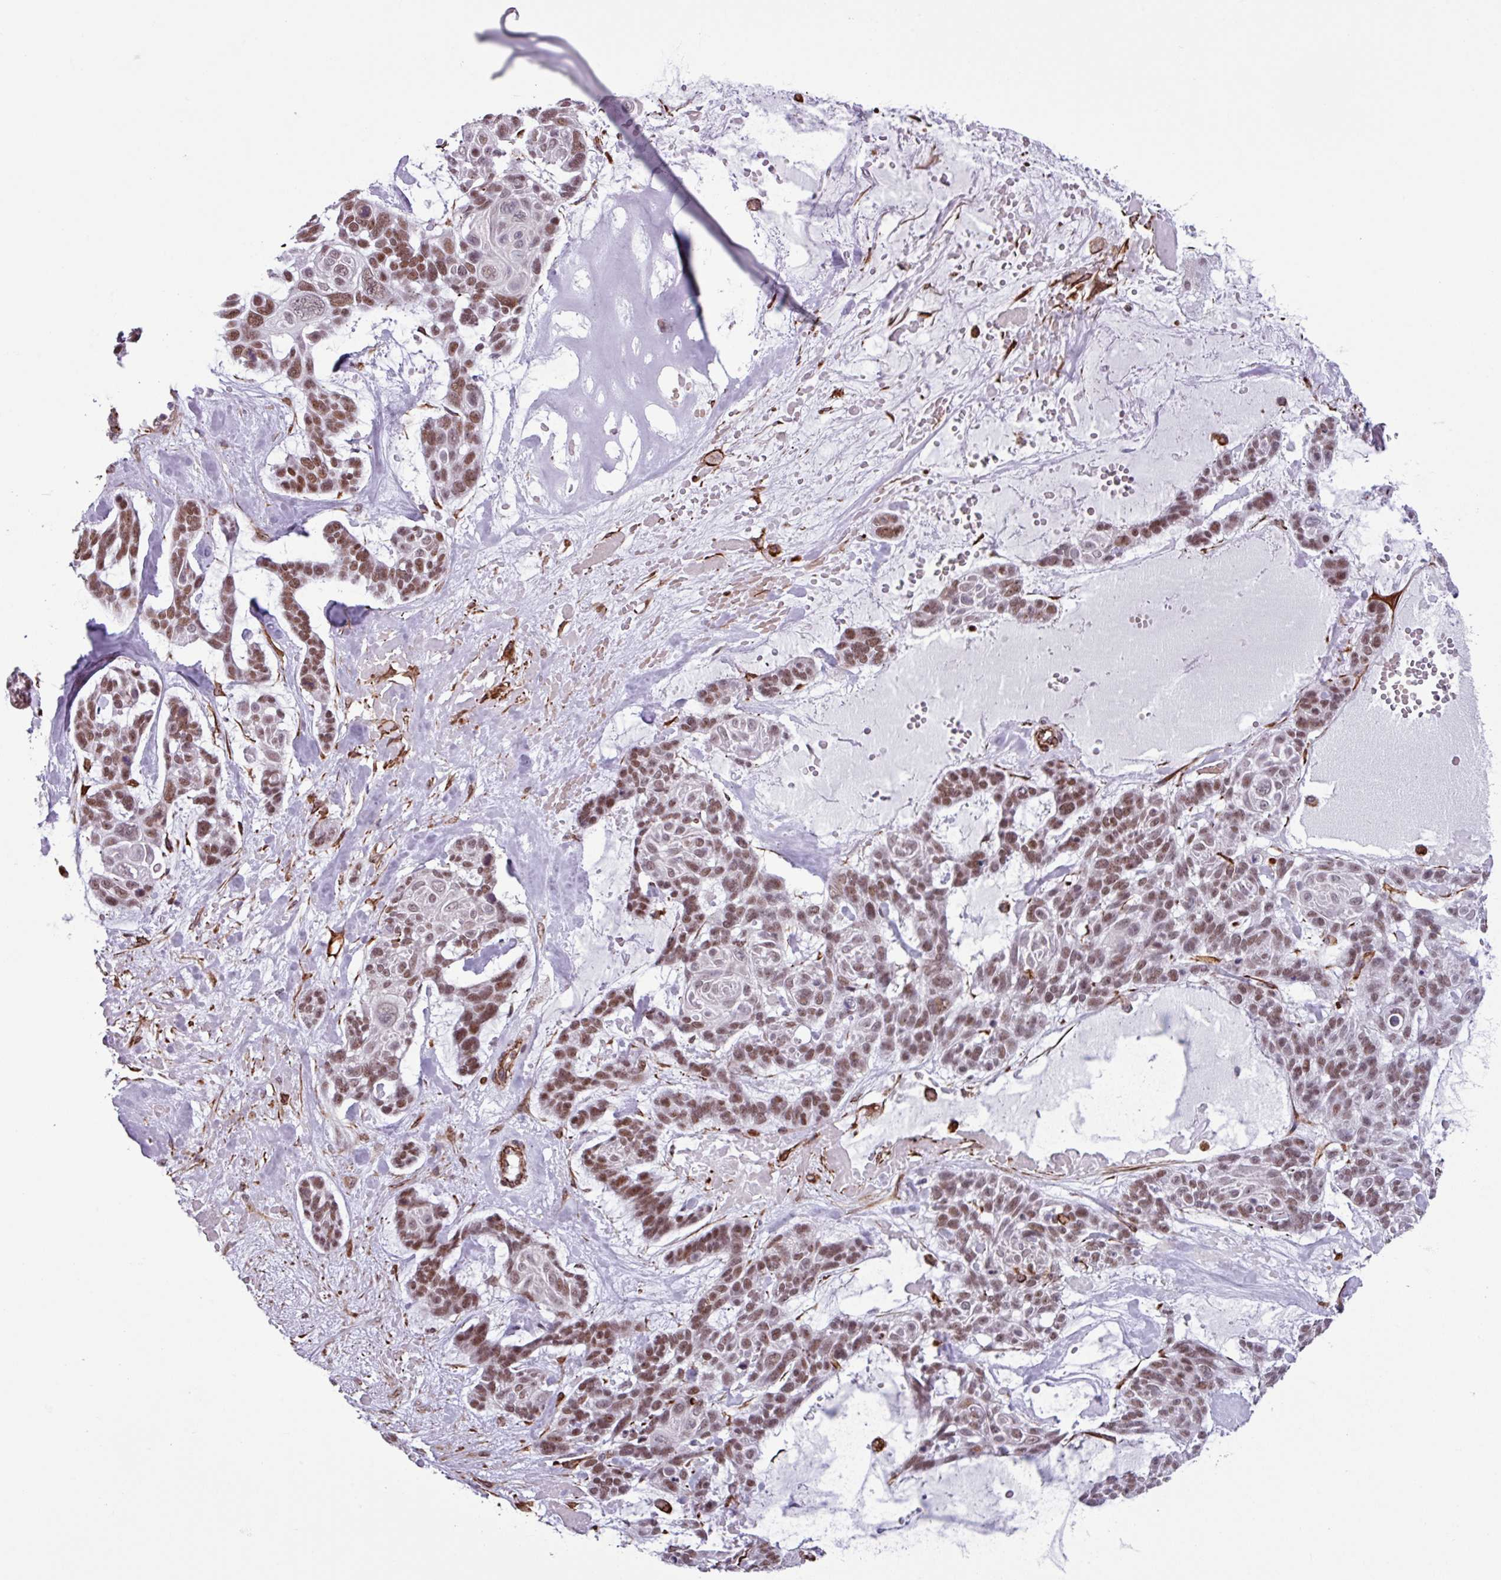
{"staining": {"intensity": "moderate", "quantity": ">75%", "location": "nuclear"}, "tissue": "skin cancer", "cell_type": "Tumor cells", "image_type": "cancer", "snomed": [{"axis": "morphology", "description": "Basal cell carcinoma"}, {"axis": "topography", "description": "Skin"}], "caption": "Approximately >75% of tumor cells in human skin basal cell carcinoma exhibit moderate nuclear protein staining as visualized by brown immunohistochemical staining.", "gene": "CHD3", "patient": {"sex": "male", "age": 88}}